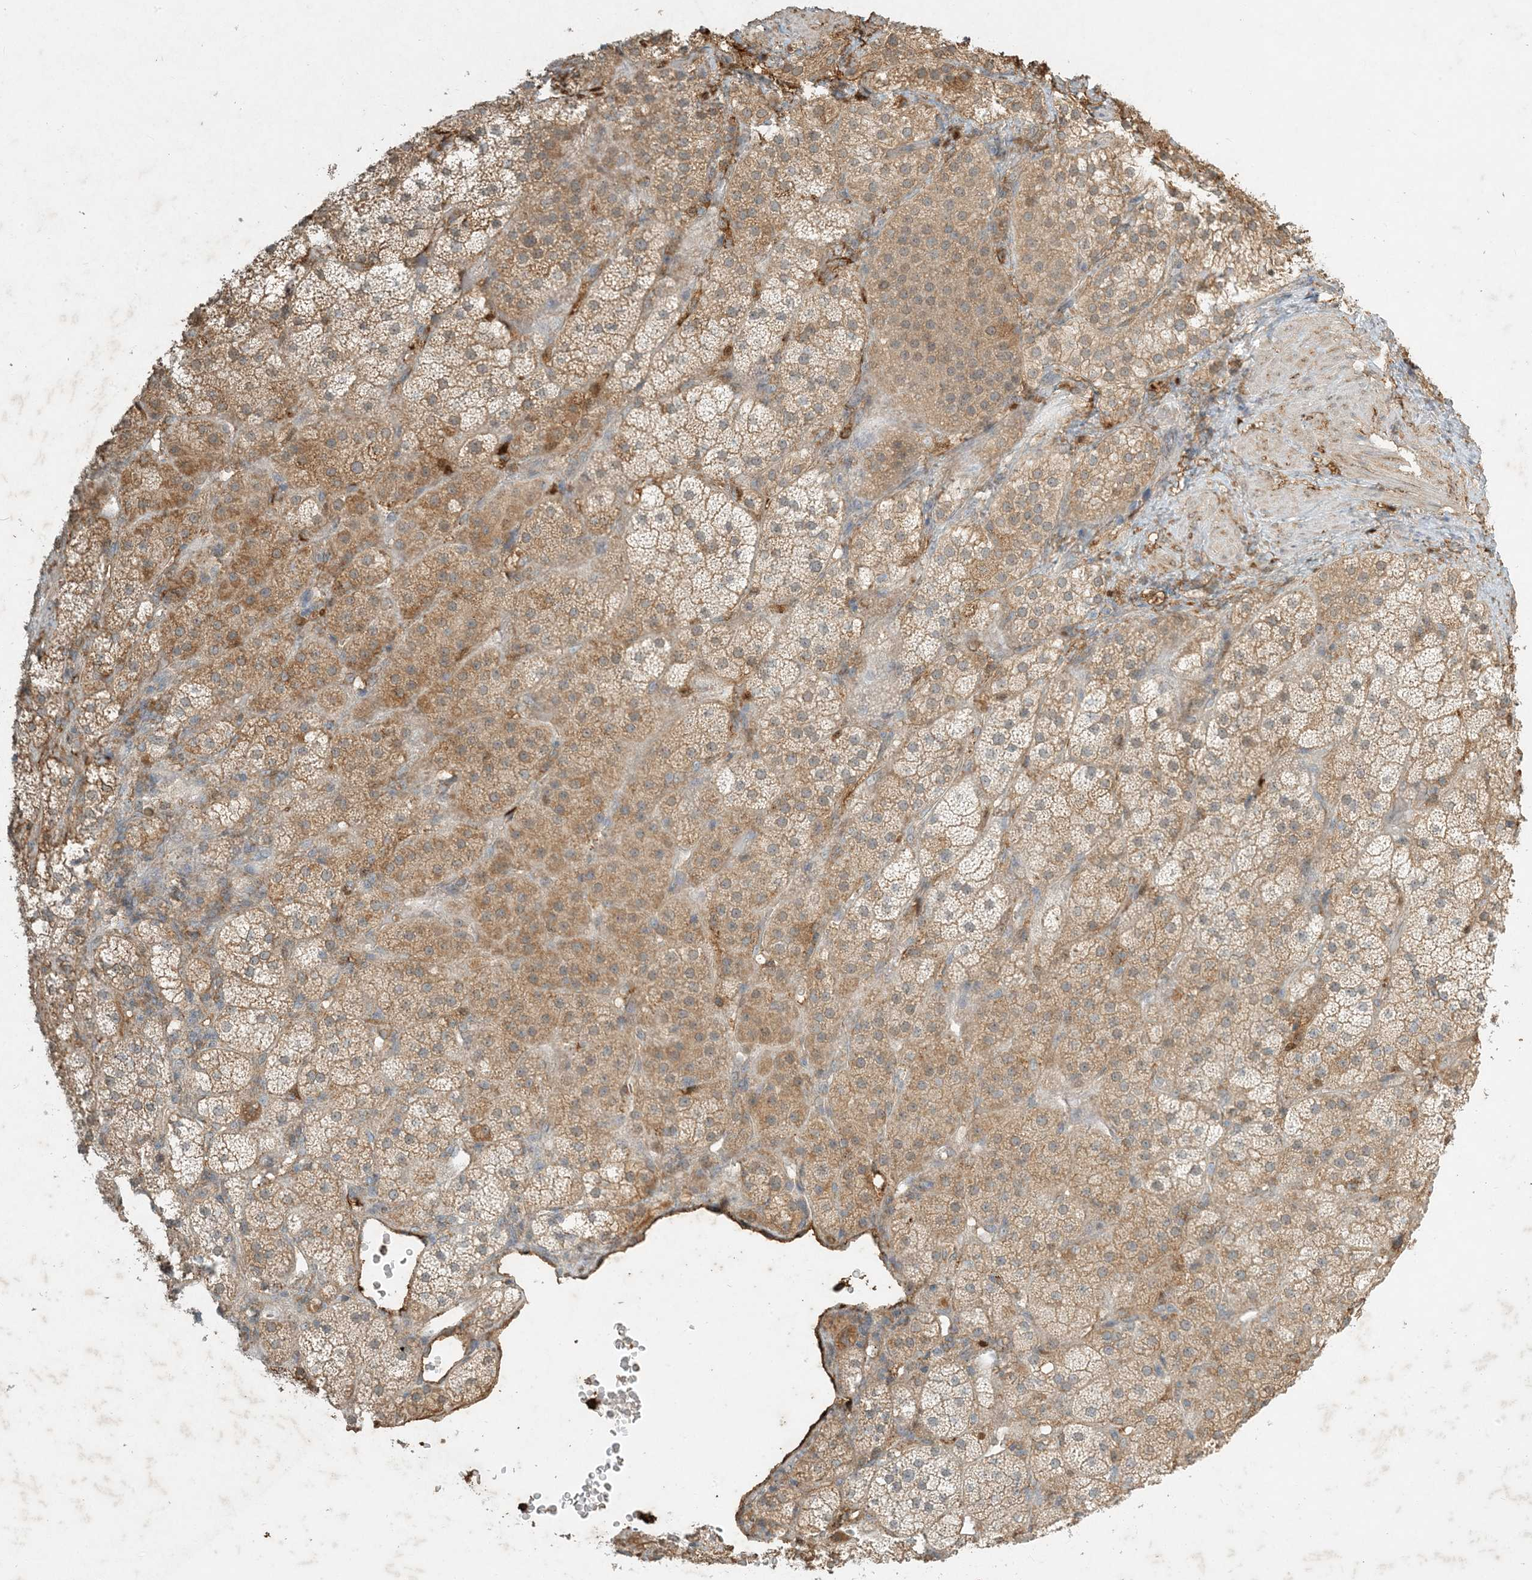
{"staining": {"intensity": "moderate", "quantity": ">75%", "location": "cytoplasmic/membranous"}, "tissue": "adrenal gland", "cell_type": "Glandular cells", "image_type": "normal", "snomed": [{"axis": "morphology", "description": "Normal tissue, NOS"}, {"axis": "topography", "description": "Adrenal gland"}], "caption": "Unremarkable adrenal gland displays moderate cytoplasmic/membranous staining in approximately >75% of glandular cells The protein of interest is shown in brown color, while the nuclei are stained blue..", "gene": "MCOLN1", "patient": {"sex": "male", "age": 57}}